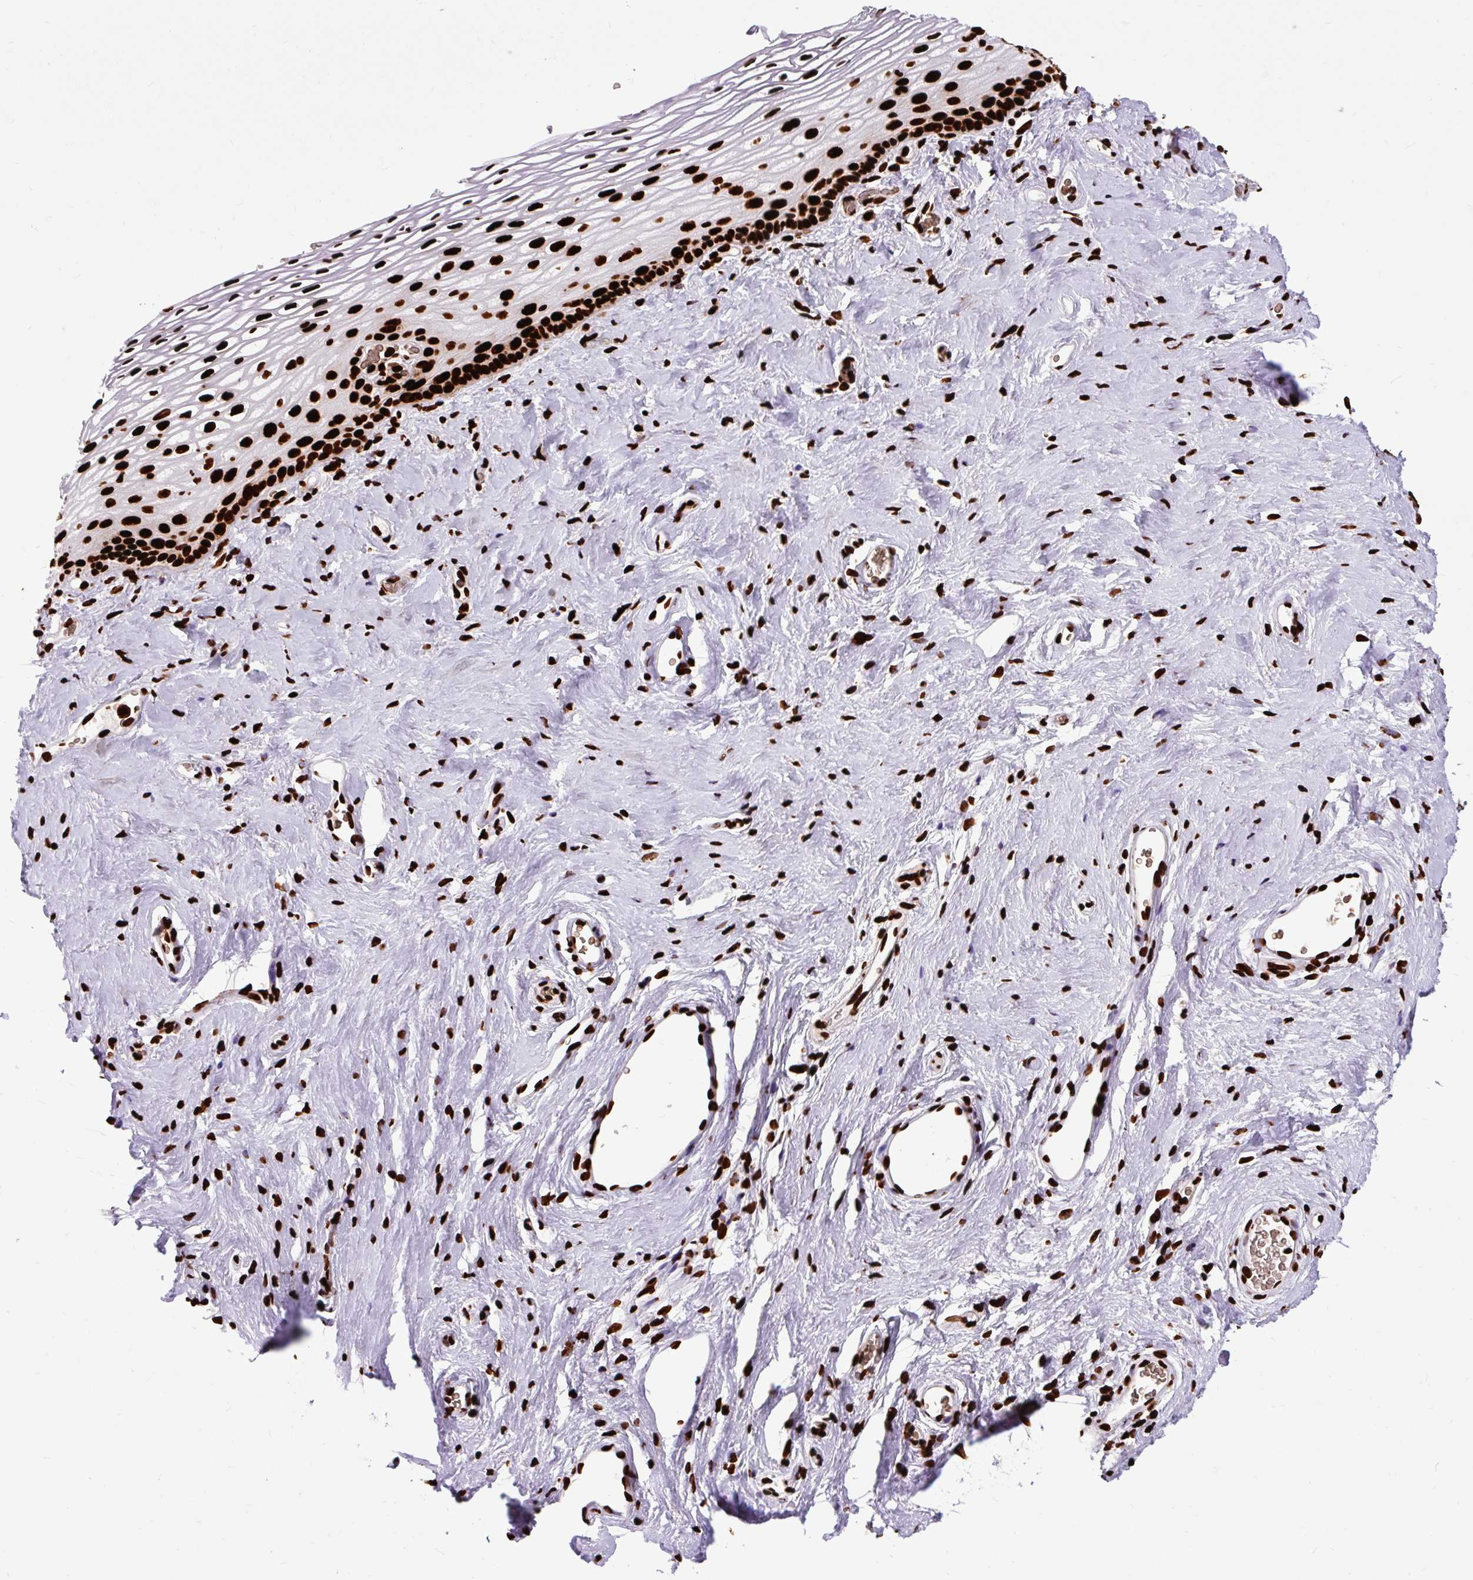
{"staining": {"intensity": "strong", "quantity": ">75%", "location": "nuclear"}, "tissue": "vagina", "cell_type": "Squamous epithelial cells", "image_type": "normal", "snomed": [{"axis": "morphology", "description": "Normal tissue, NOS"}, {"axis": "morphology", "description": "Adenocarcinoma, NOS"}, {"axis": "topography", "description": "Rectum"}, {"axis": "topography", "description": "Vagina"}, {"axis": "topography", "description": "Peripheral nerve tissue"}], "caption": "Immunohistochemical staining of normal human vagina exhibits strong nuclear protein staining in about >75% of squamous epithelial cells.", "gene": "FUS", "patient": {"sex": "female", "age": 71}}